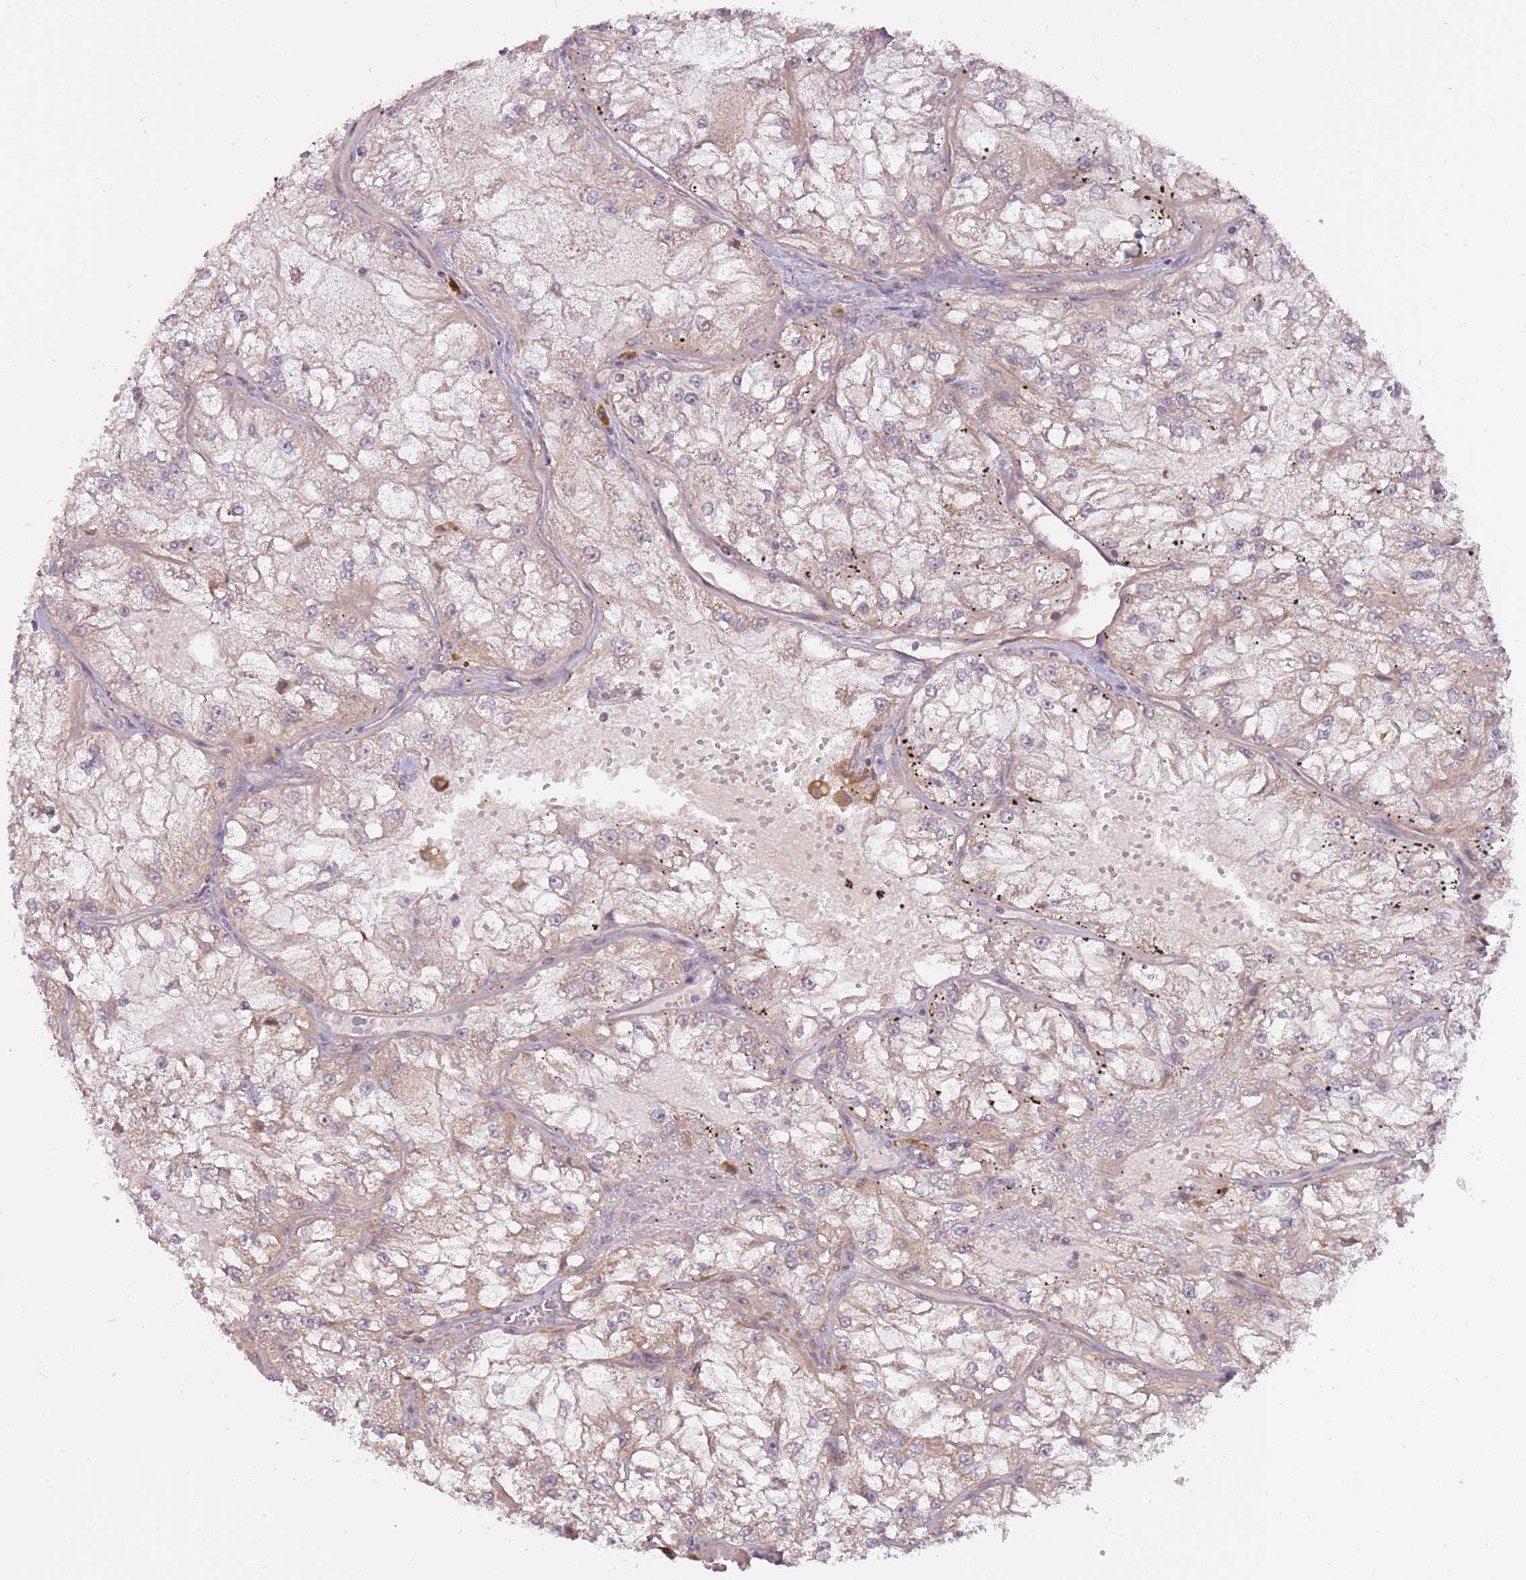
{"staining": {"intensity": "weak", "quantity": "<25%", "location": "cytoplasmic/membranous"}, "tissue": "renal cancer", "cell_type": "Tumor cells", "image_type": "cancer", "snomed": [{"axis": "morphology", "description": "Adenocarcinoma, NOS"}, {"axis": "topography", "description": "Kidney"}], "caption": "The photomicrograph exhibits no staining of tumor cells in adenocarcinoma (renal).", "gene": "RNF181", "patient": {"sex": "female", "age": 72}}